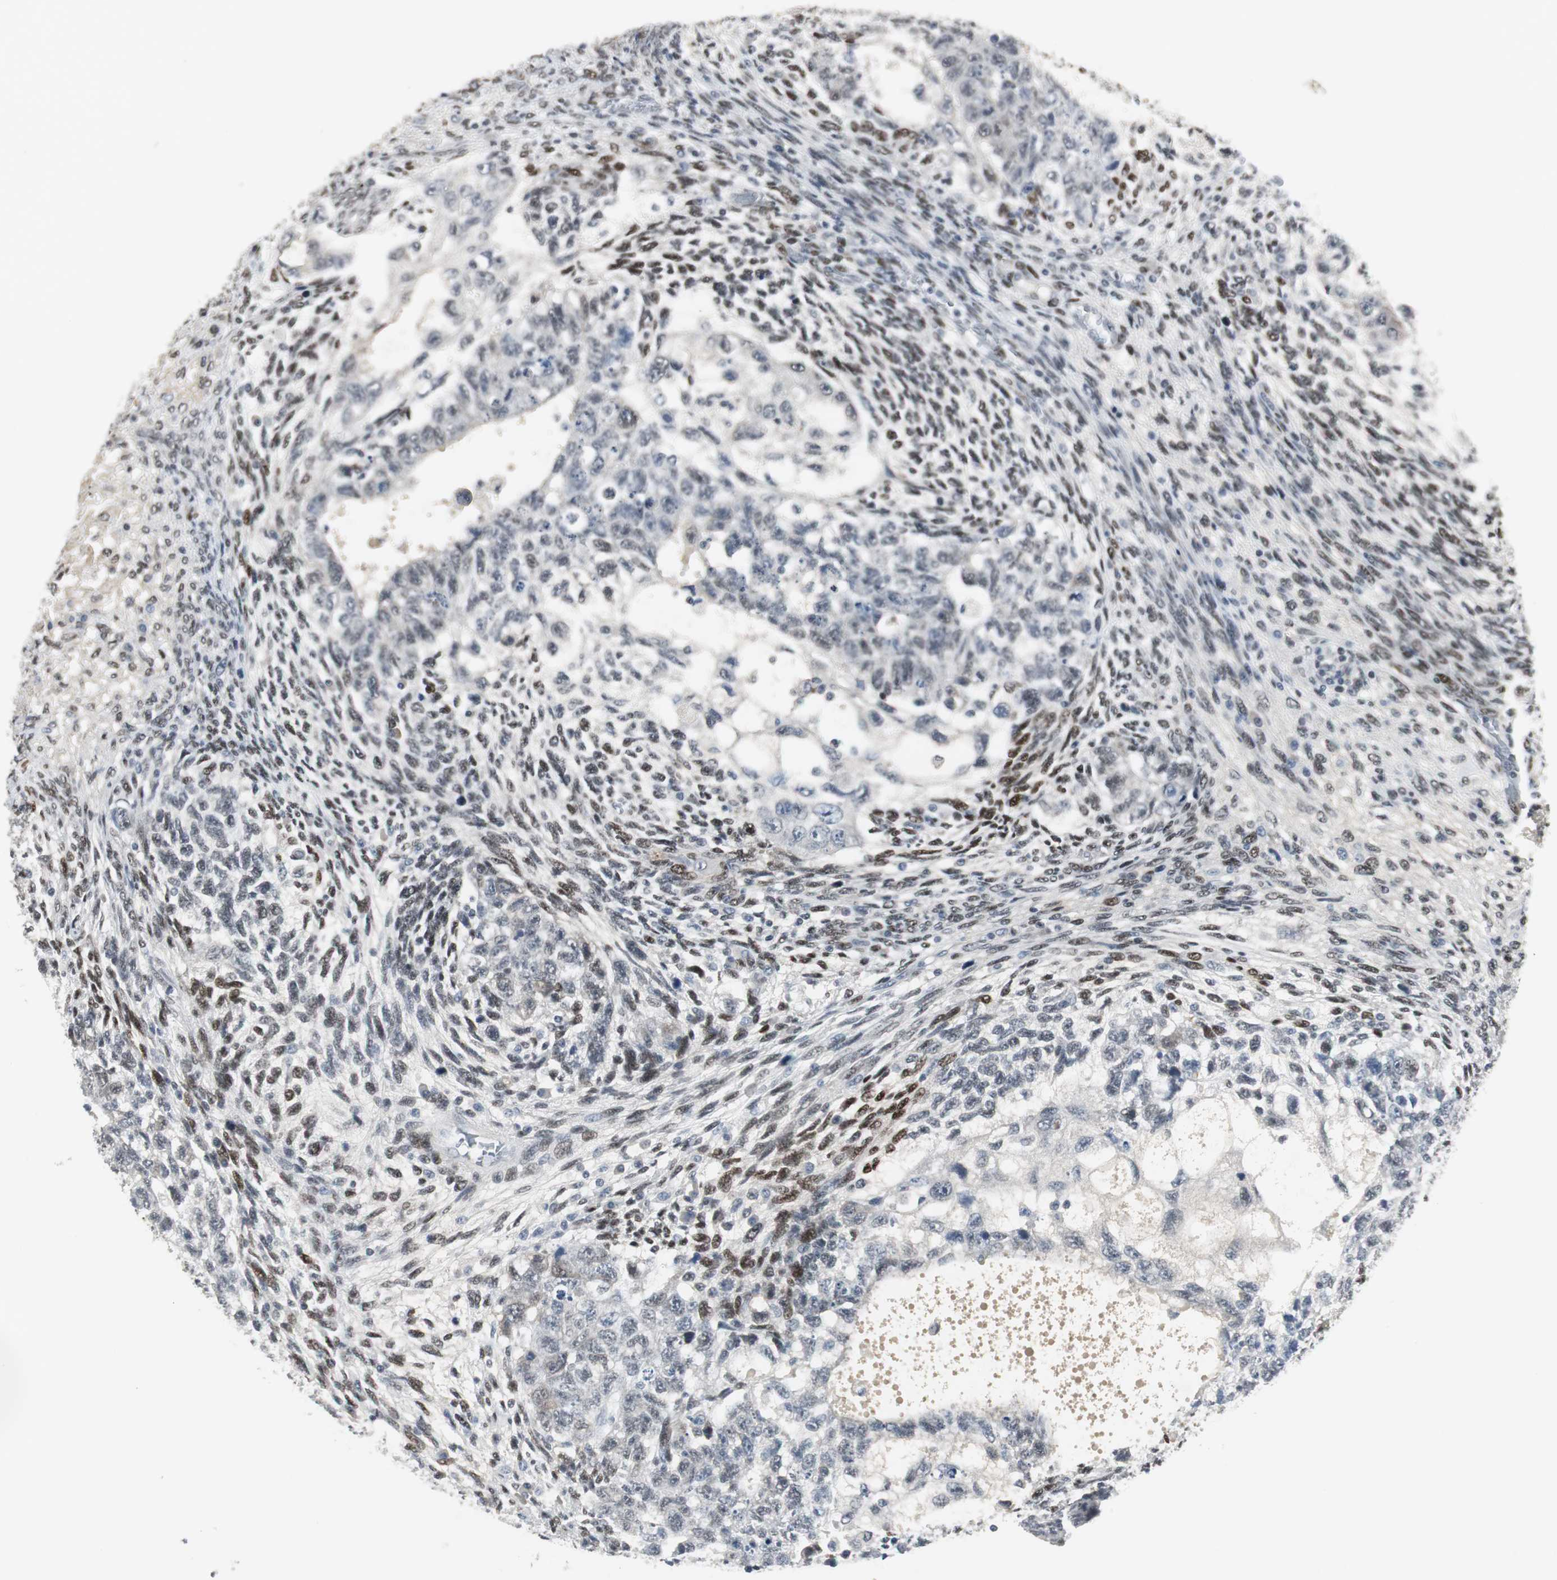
{"staining": {"intensity": "negative", "quantity": "none", "location": "none"}, "tissue": "testis cancer", "cell_type": "Tumor cells", "image_type": "cancer", "snomed": [{"axis": "morphology", "description": "Normal tissue, NOS"}, {"axis": "morphology", "description": "Carcinoma, Embryonal, NOS"}, {"axis": "topography", "description": "Testis"}], "caption": "Tumor cells are negative for brown protein staining in testis cancer. Nuclei are stained in blue.", "gene": "ELK1", "patient": {"sex": "male", "age": 36}}